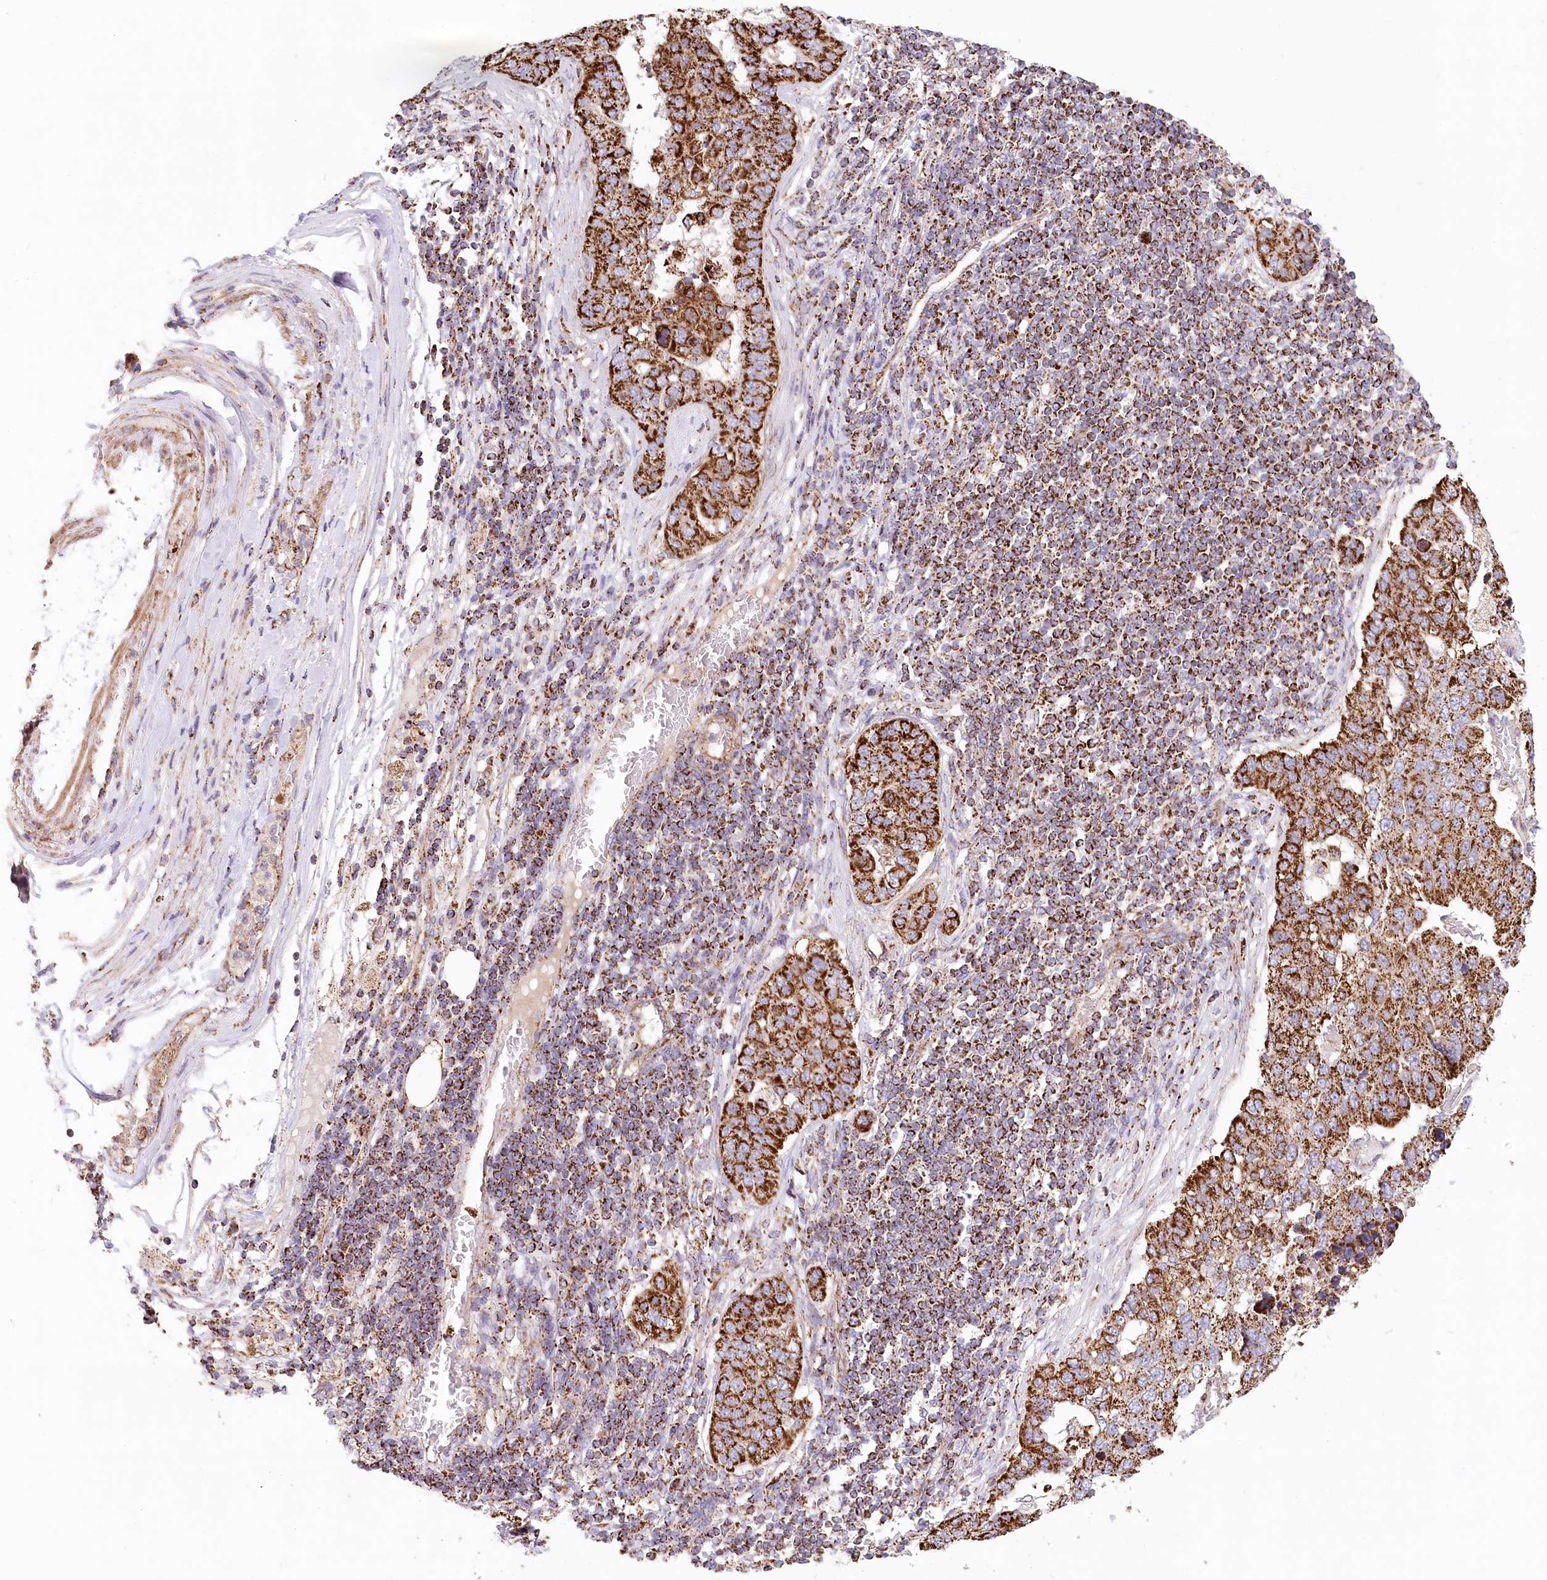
{"staining": {"intensity": "strong", "quantity": ">75%", "location": "cytoplasmic/membranous"}, "tissue": "pancreatic cancer", "cell_type": "Tumor cells", "image_type": "cancer", "snomed": [{"axis": "morphology", "description": "Adenocarcinoma, NOS"}, {"axis": "topography", "description": "Pancreas"}], "caption": "The image displays immunohistochemical staining of pancreatic adenocarcinoma. There is strong cytoplasmic/membranous expression is appreciated in about >75% of tumor cells.", "gene": "UMPS", "patient": {"sex": "female", "age": 61}}